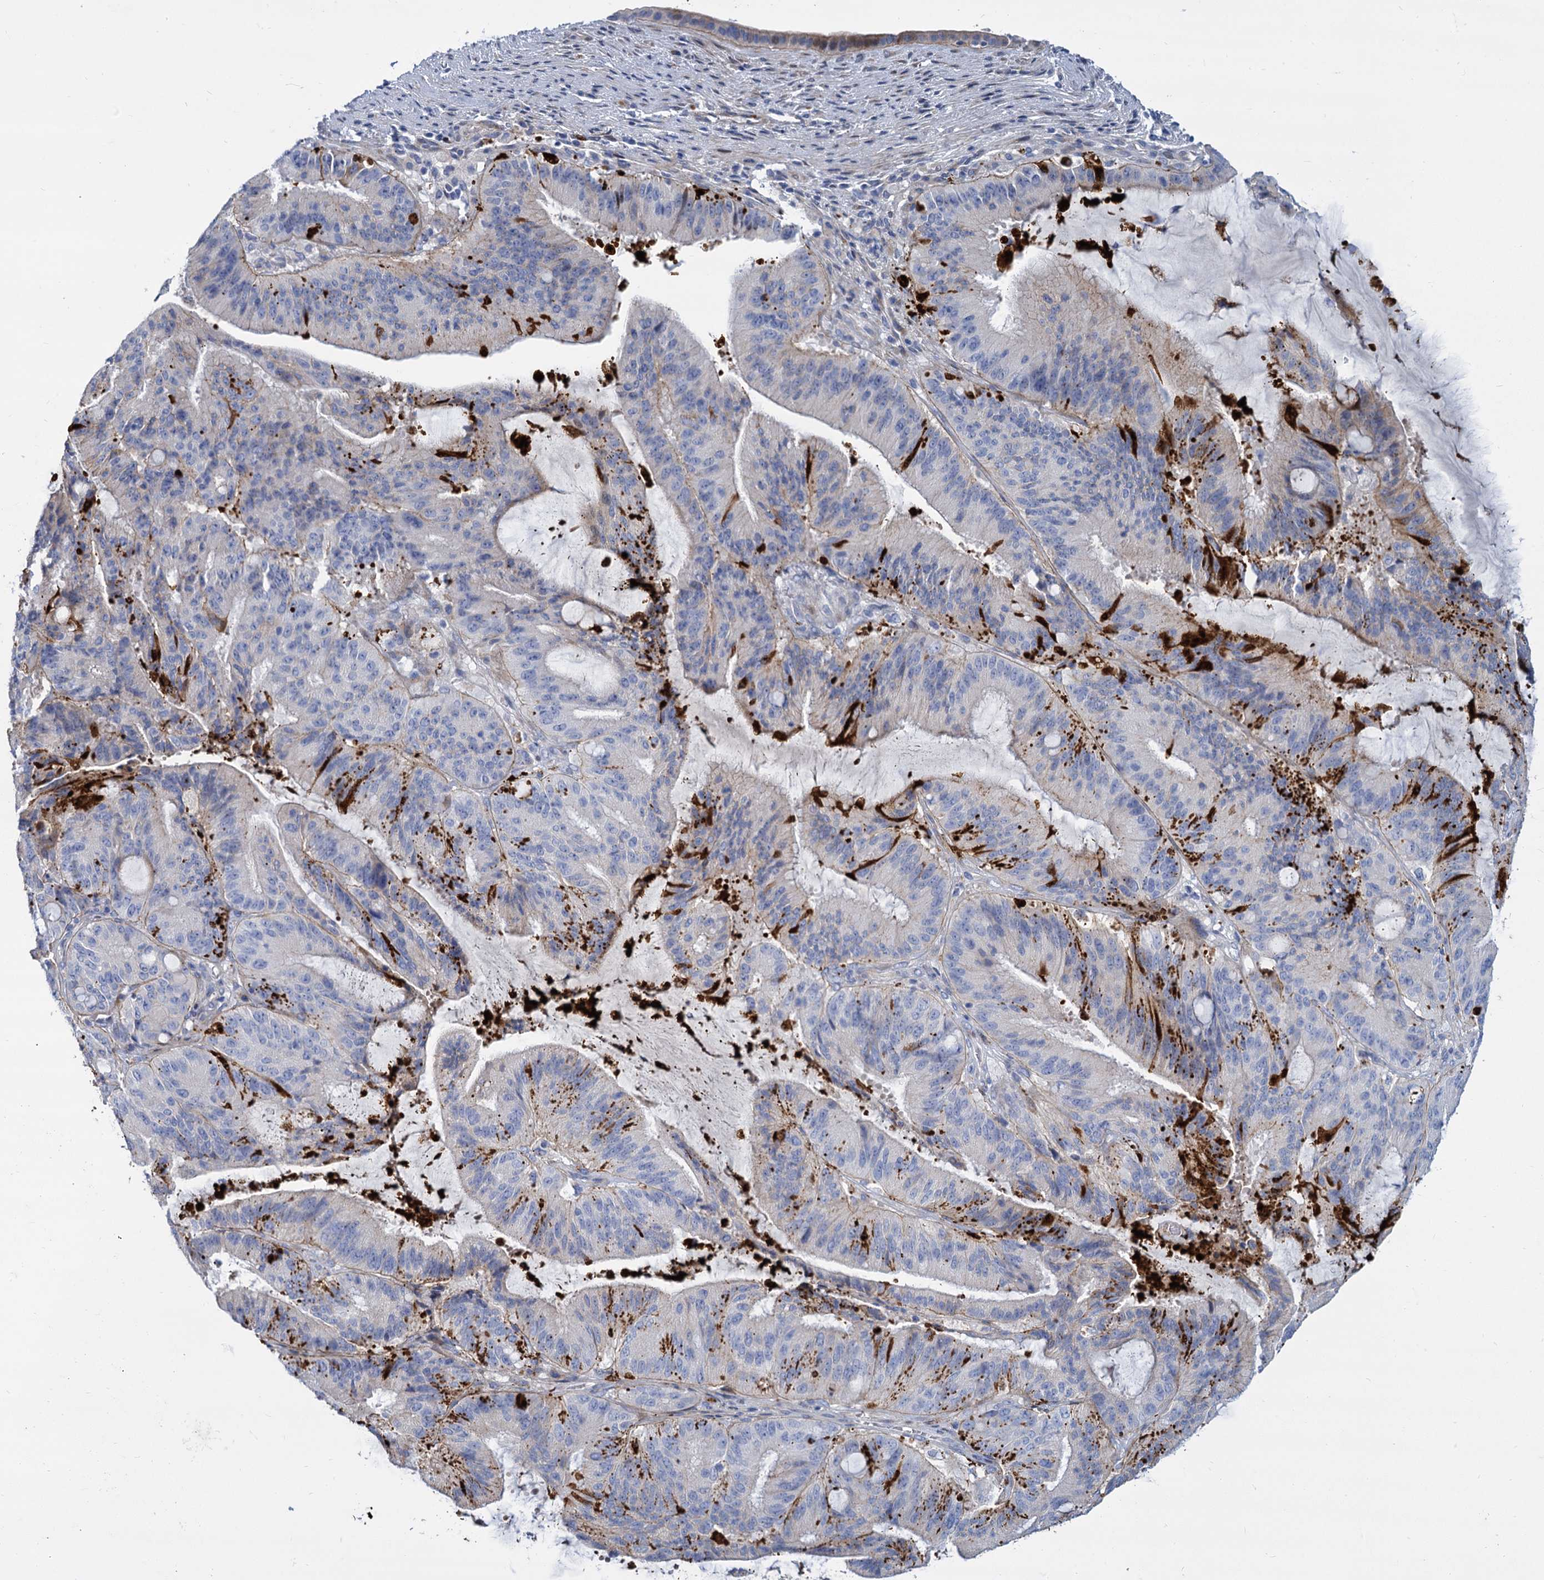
{"staining": {"intensity": "strong", "quantity": "<25%", "location": "cytoplasmic/membranous"}, "tissue": "liver cancer", "cell_type": "Tumor cells", "image_type": "cancer", "snomed": [{"axis": "morphology", "description": "Normal tissue, NOS"}, {"axis": "morphology", "description": "Cholangiocarcinoma"}, {"axis": "topography", "description": "Liver"}, {"axis": "topography", "description": "Peripheral nerve tissue"}], "caption": "Liver cholangiocarcinoma stained for a protein (brown) reveals strong cytoplasmic/membranous positive positivity in about <25% of tumor cells.", "gene": "TRIM77", "patient": {"sex": "female", "age": 73}}